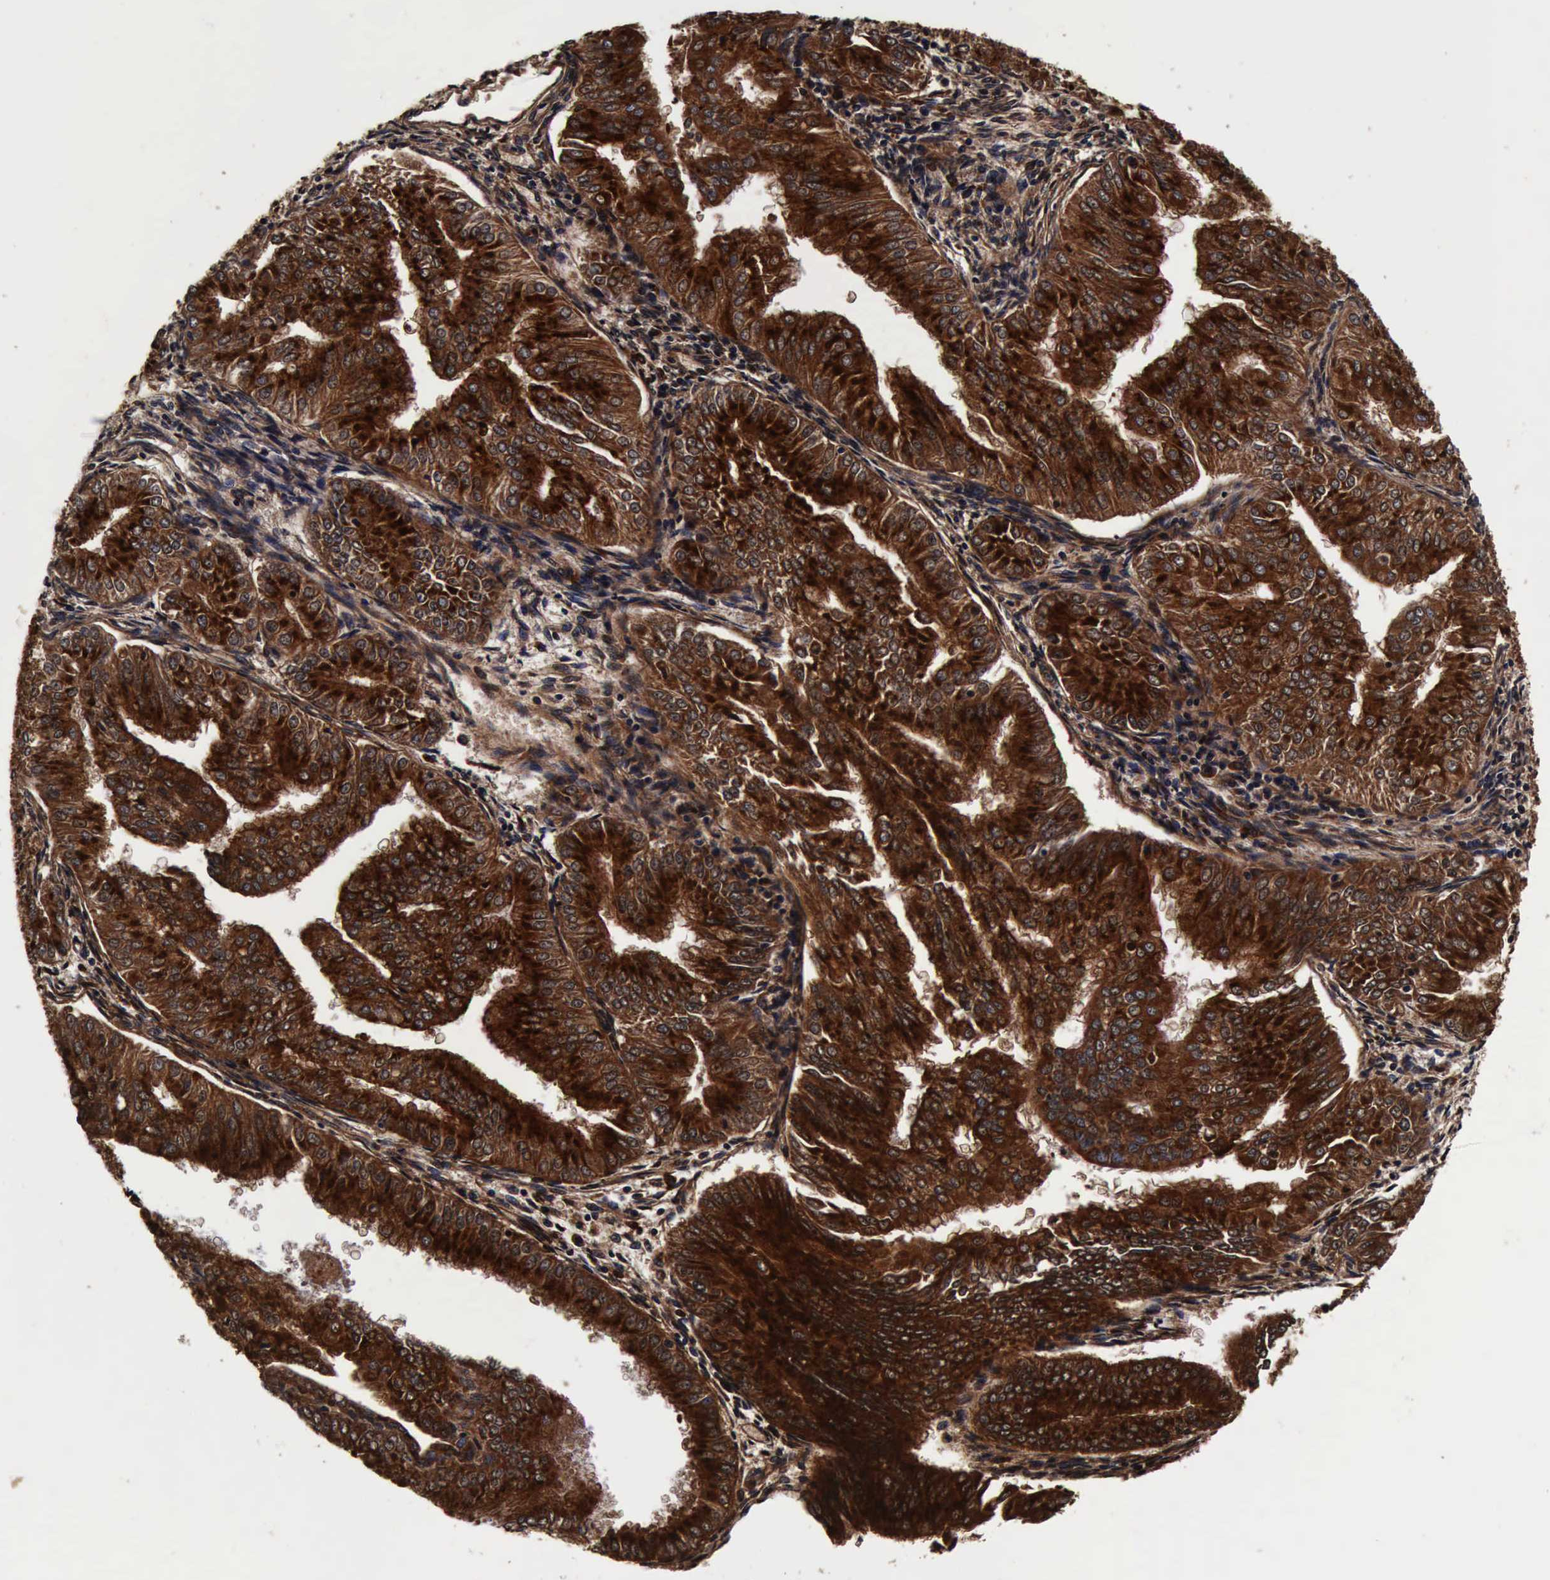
{"staining": {"intensity": "strong", "quantity": ">75%", "location": "cytoplasmic/membranous"}, "tissue": "endometrial cancer", "cell_type": "Tumor cells", "image_type": "cancer", "snomed": [{"axis": "morphology", "description": "Adenocarcinoma, NOS"}, {"axis": "topography", "description": "Endometrium"}], "caption": "A brown stain labels strong cytoplasmic/membranous positivity of a protein in human adenocarcinoma (endometrial) tumor cells. The staining was performed using DAB, with brown indicating positive protein expression. Nuclei are stained blue with hematoxylin.", "gene": "CST3", "patient": {"sex": "female", "age": 53}}